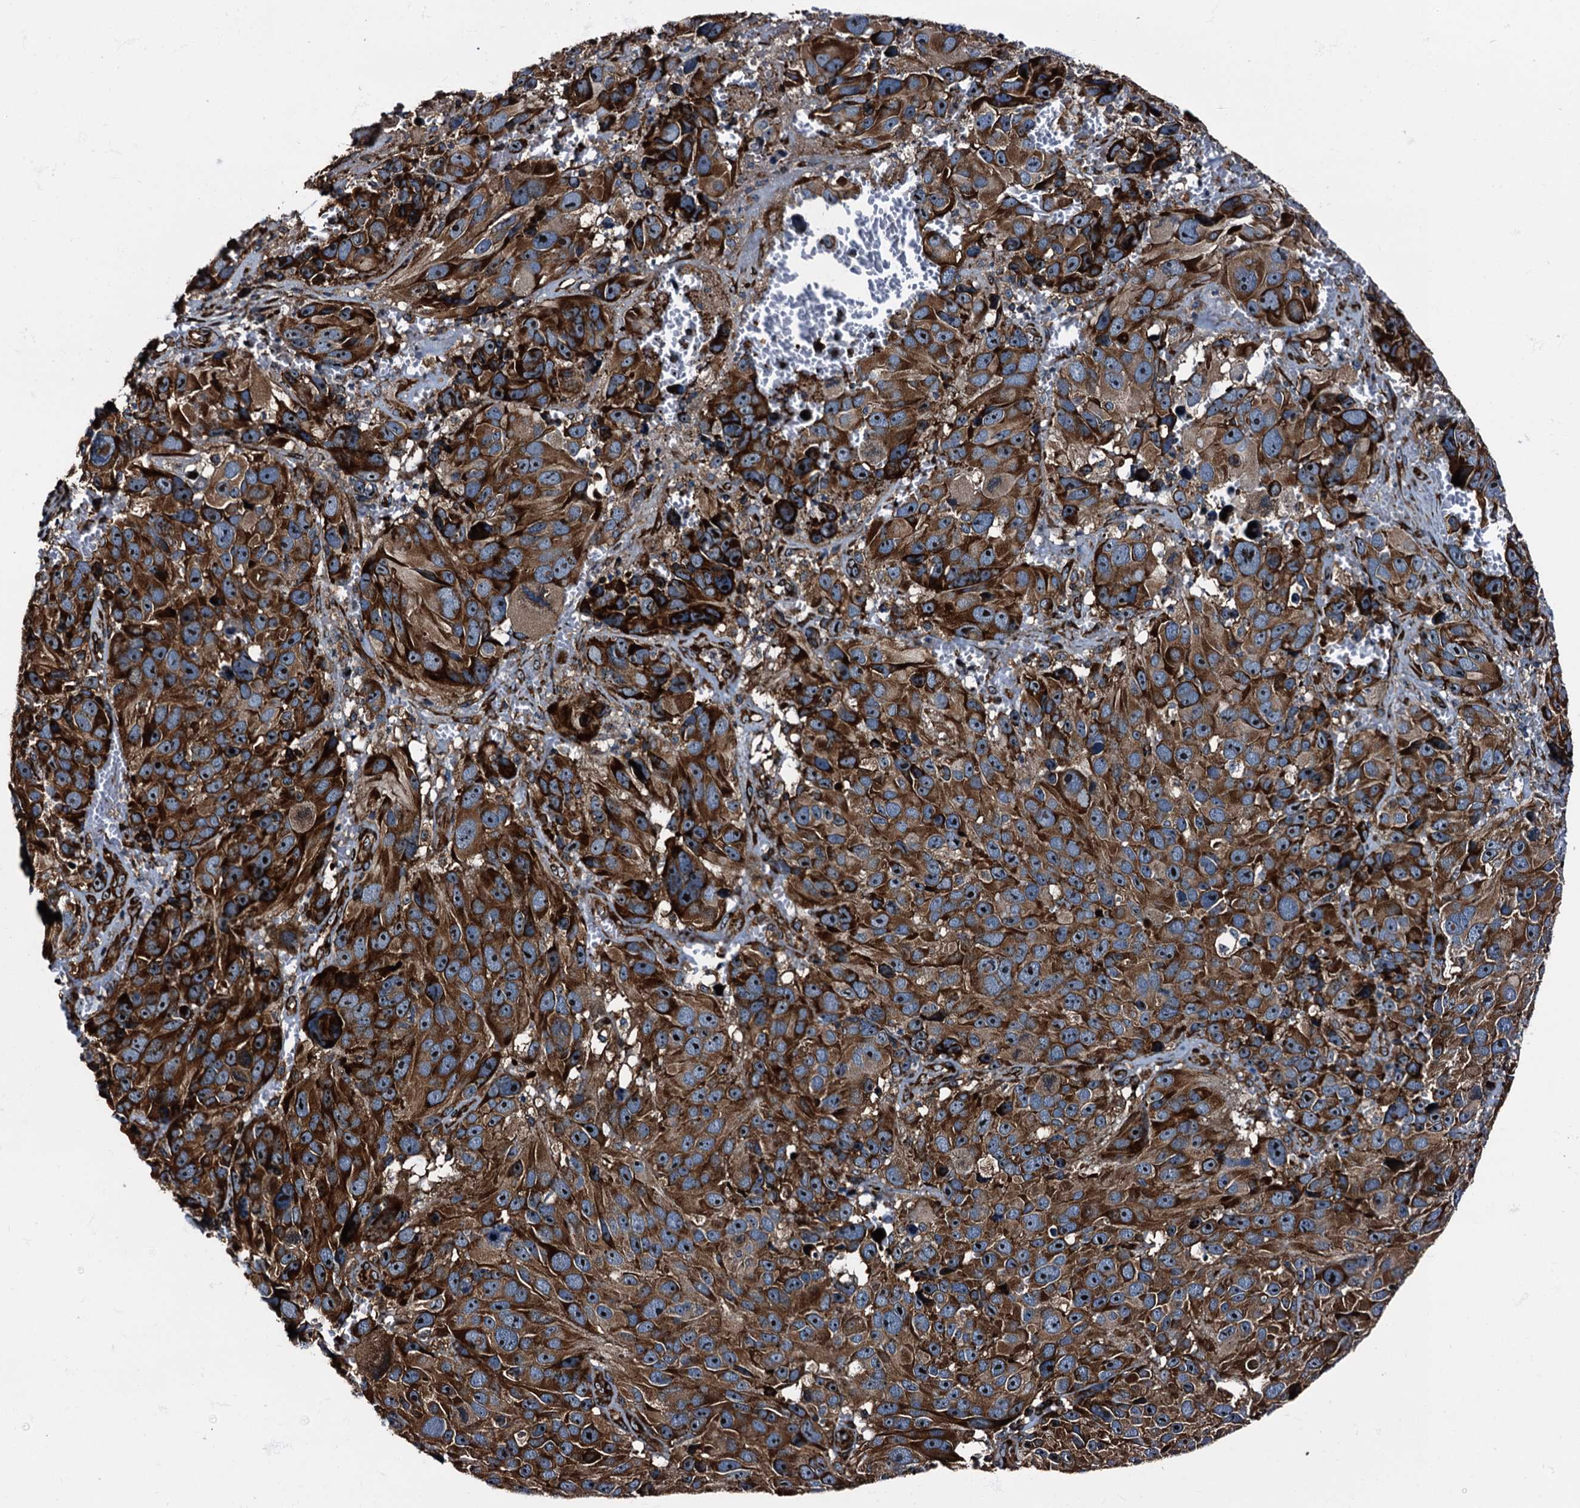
{"staining": {"intensity": "strong", "quantity": ">75%", "location": "cytoplasmic/membranous"}, "tissue": "melanoma", "cell_type": "Tumor cells", "image_type": "cancer", "snomed": [{"axis": "morphology", "description": "Malignant melanoma, NOS"}, {"axis": "topography", "description": "Skin"}], "caption": "About >75% of tumor cells in human melanoma display strong cytoplasmic/membranous protein expression as visualized by brown immunohistochemical staining.", "gene": "ATP2C1", "patient": {"sex": "male", "age": 84}}